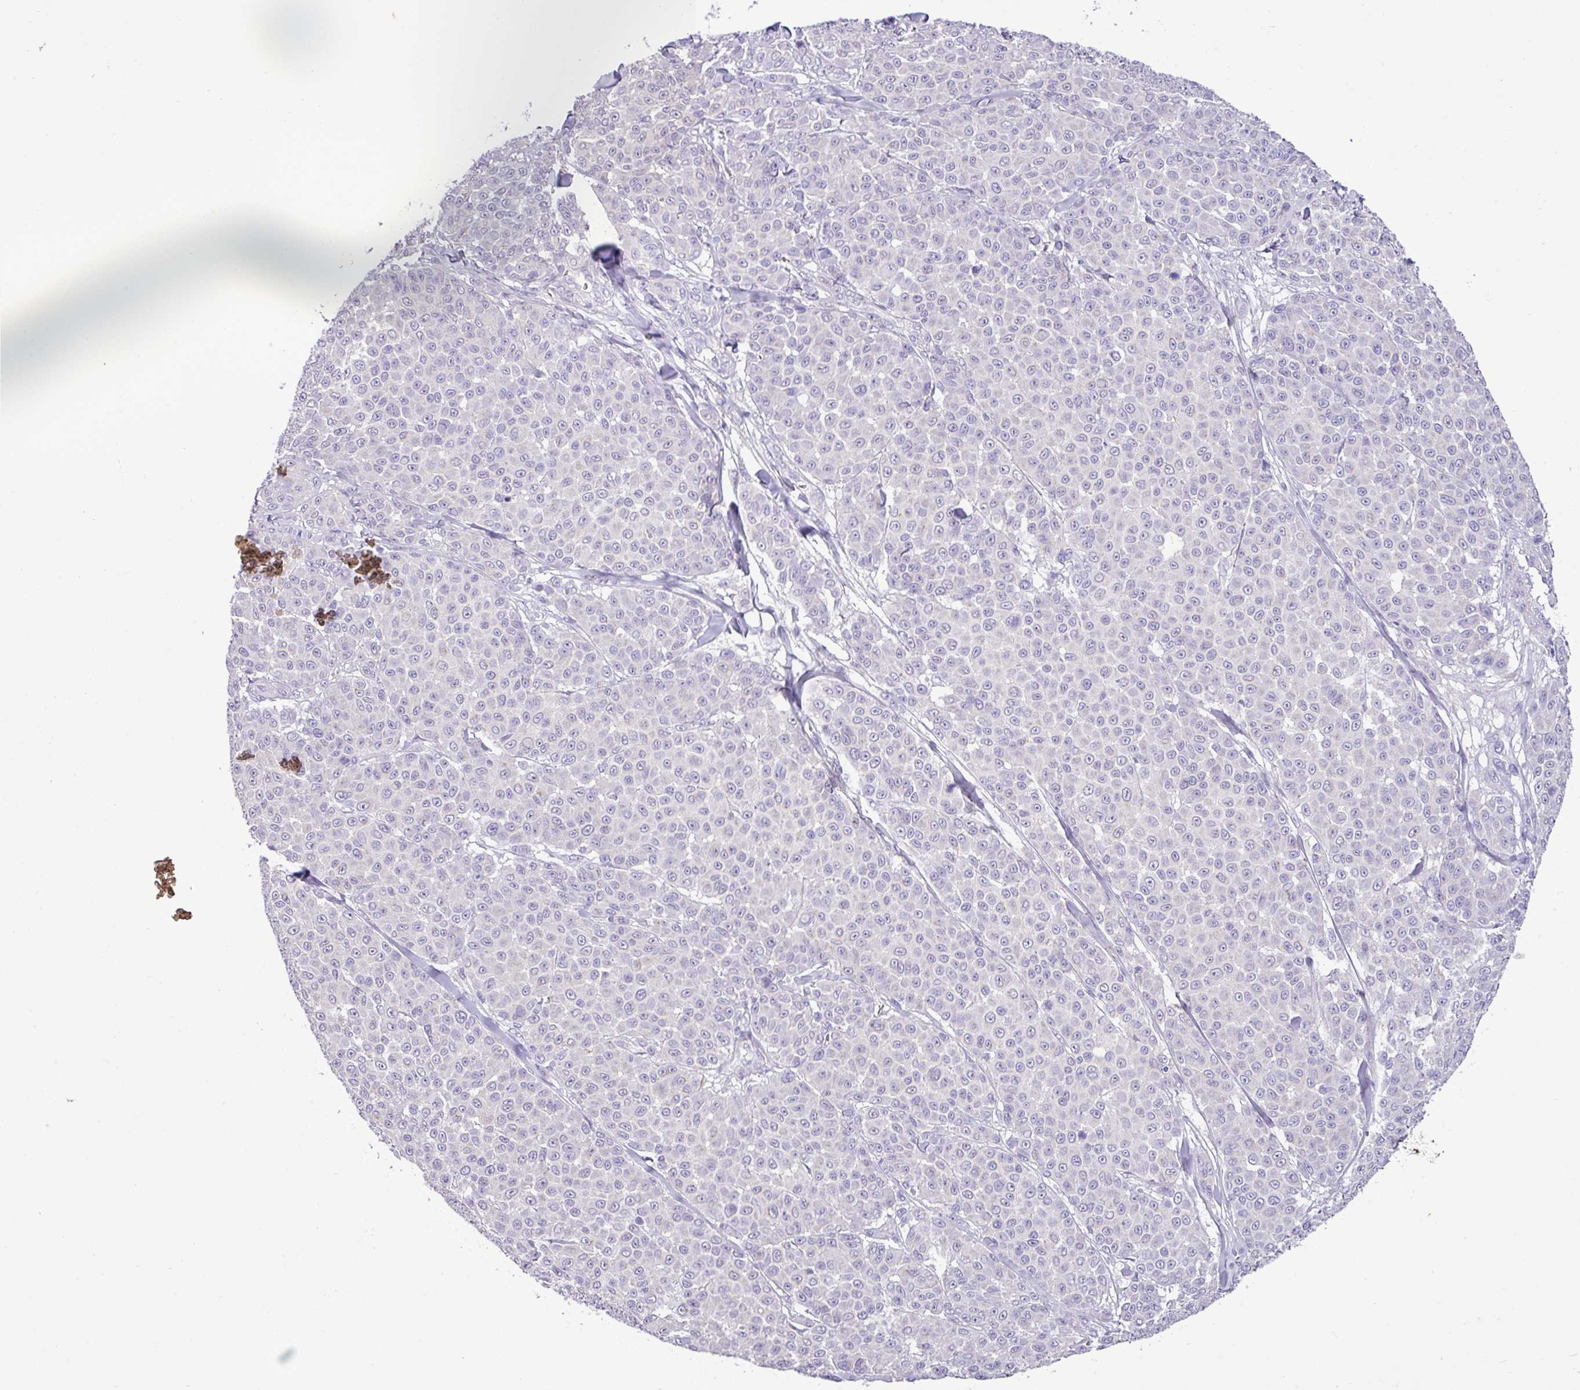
{"staining": {"intensity": "negative", "quantity": "none", "location": "none"}, "tissue": "melanoma", "cell_type": "Tumor cells", "image_type": "cancer", "snomed": [{"axis": "morphology", "description": "Malignant melanoma, NOS"}, {"axis": "topography", "description": "Skin"}], "caption": "High power microscopy micrograph of an immunohistochemistry image of melanoma, revealing no significant positivity in tumor cells.", "gene": "MGAT4B", "patient": {"sex": "male", "age": 46}}